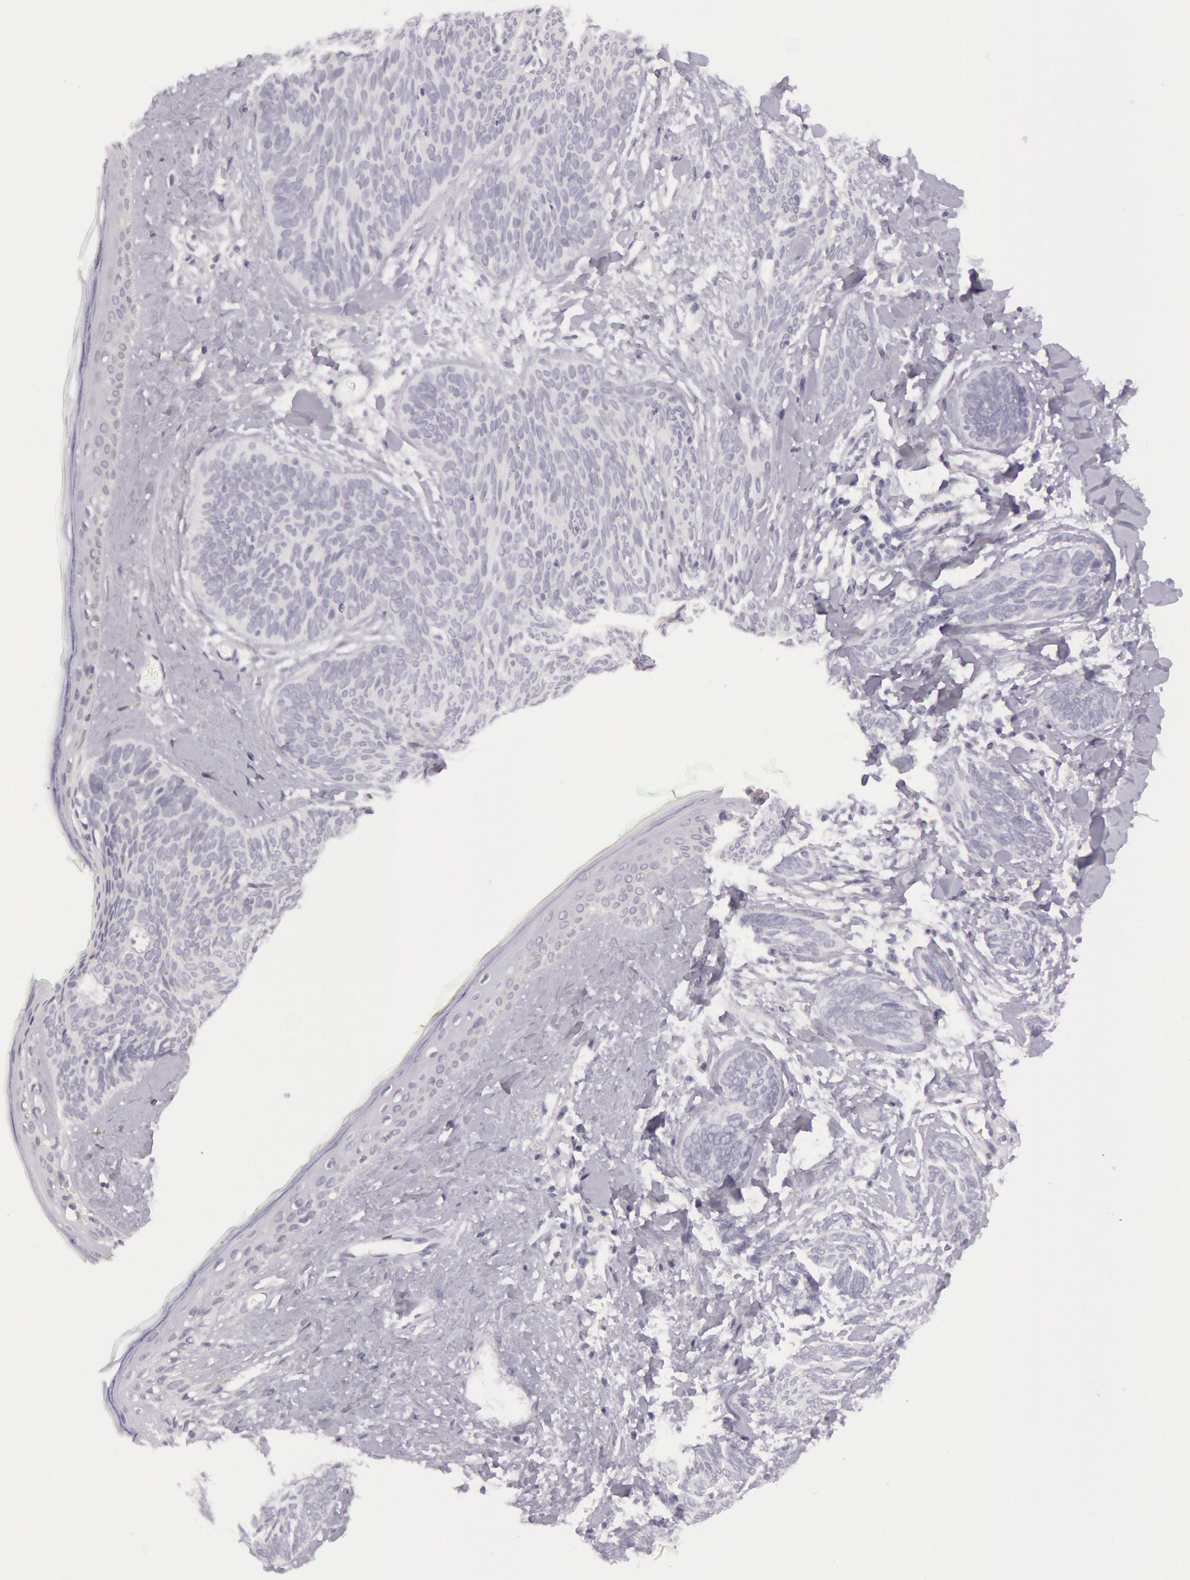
{"staining": {"intensity": "negative", "quantity": "none", "location": "none"}, "tissue": "skin cancer", "cell_type": "Tumor cells", "image_type": "cancer", "snomed": [{"axis": "morphology", "description": "Basal cell carcinoma"}, {"axis": "topography", "description": "Skin"}], "caption": "Protein analysis of basal cell carcinoma (skin) demonstrates no significant staining in tumor cells. (DAB (3,3'-diaminobenzidine) IHC visualized using brightfield microscopy, high magnification).", "gene": "CKB", "patient": {"sex": "female", "age": 81}}